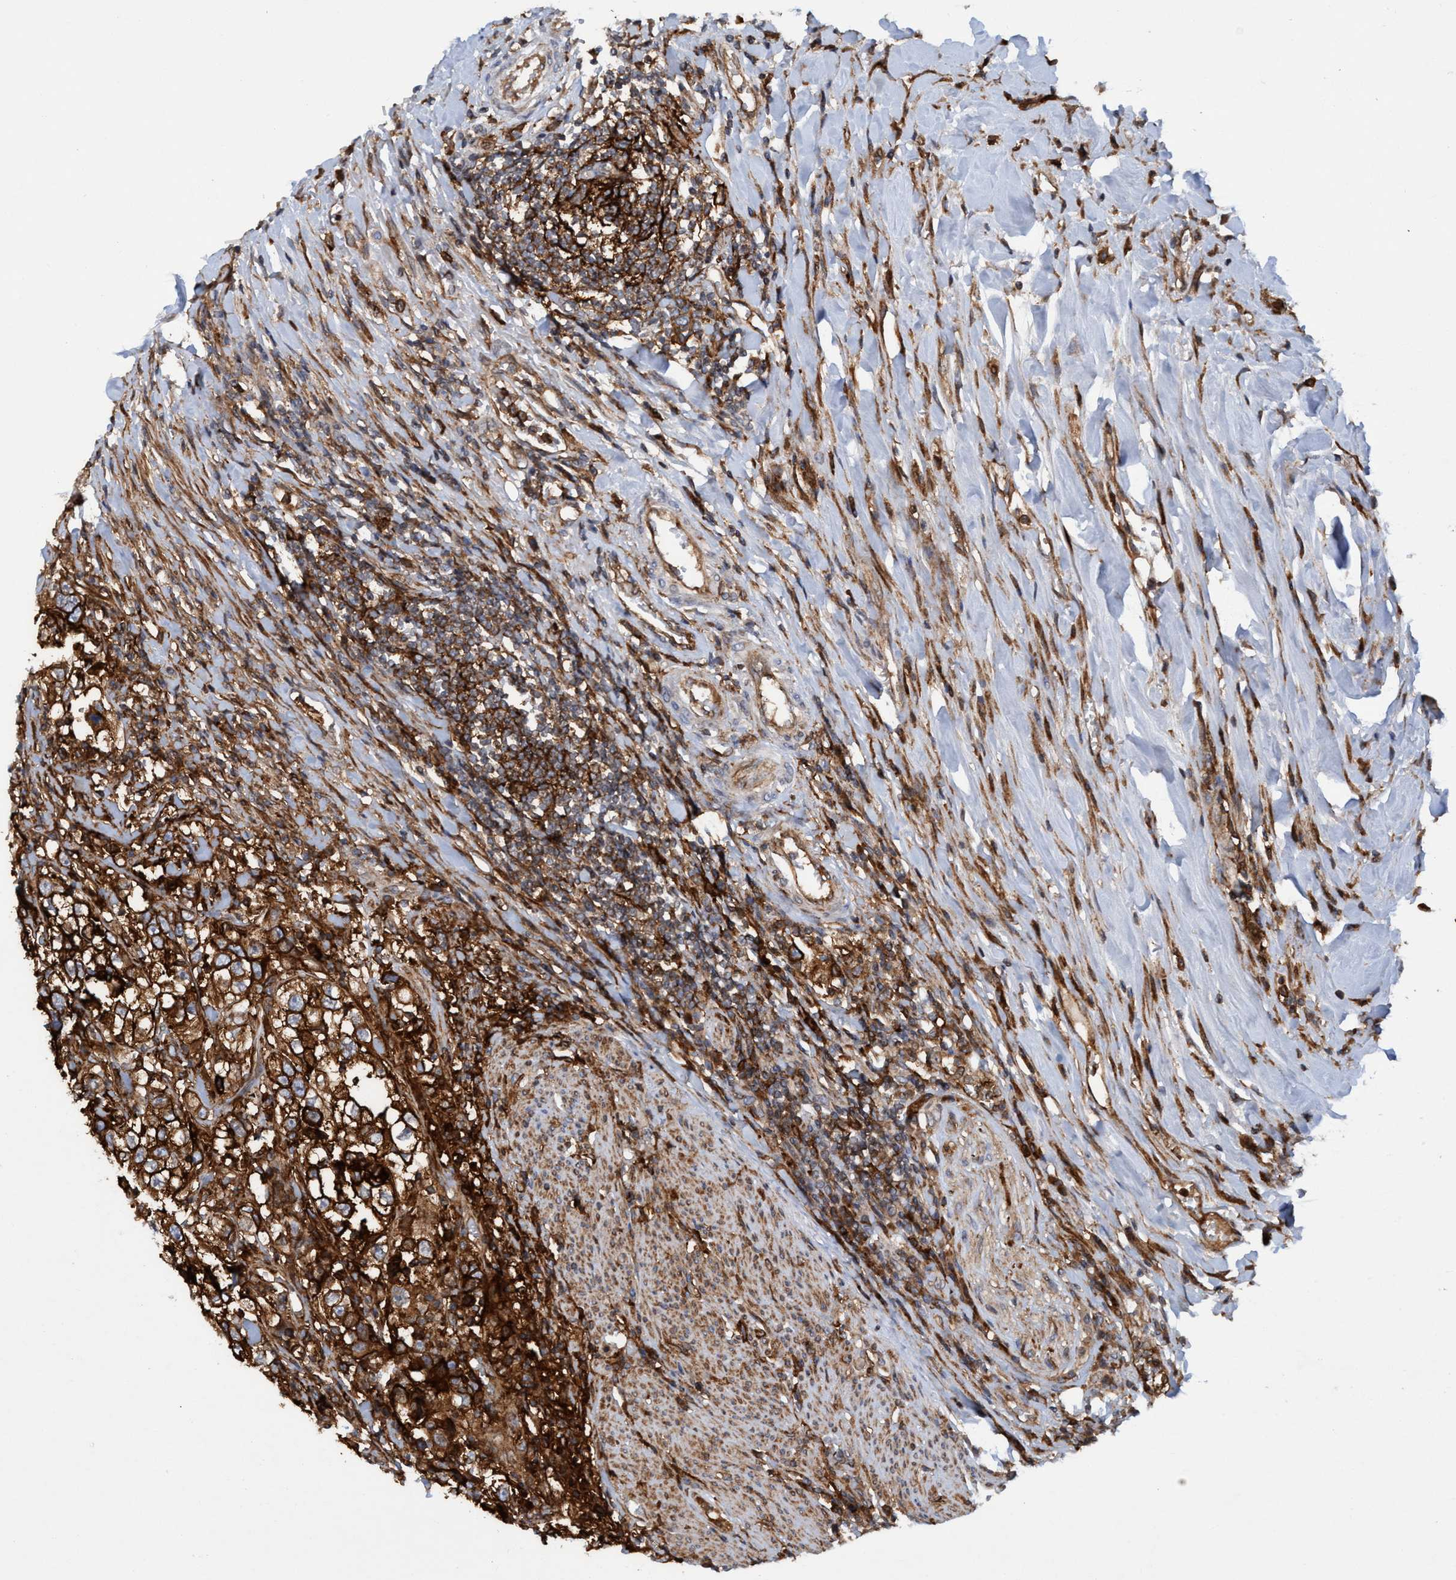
{"staining": {"intensity": "strong", "quantity": ">75%", "location": "cytoplasmic/membranous"}, "tissue": "urothelial cancer", "cell_type": "Tumor cells", "image_type": "cancer", "snomed": [{"axis": "morphology", "description": "Urothelial carcinoma, High grade"}, {"axis": "topography", "description": "Urinary bladder"}], "caption": "High-magnification brightfield microscopy of high-grade urothelial carcinoma stained with DAB (3,3'-diaminobenzidine) (brown) and counterstained with hematoxylin (blue). tumor cells exhibit strong cytoplasmic/membranous expression is present in about>75% of cells.", "gene": "SLC16A3", "patient": {"sex": "female", "age": 80}}